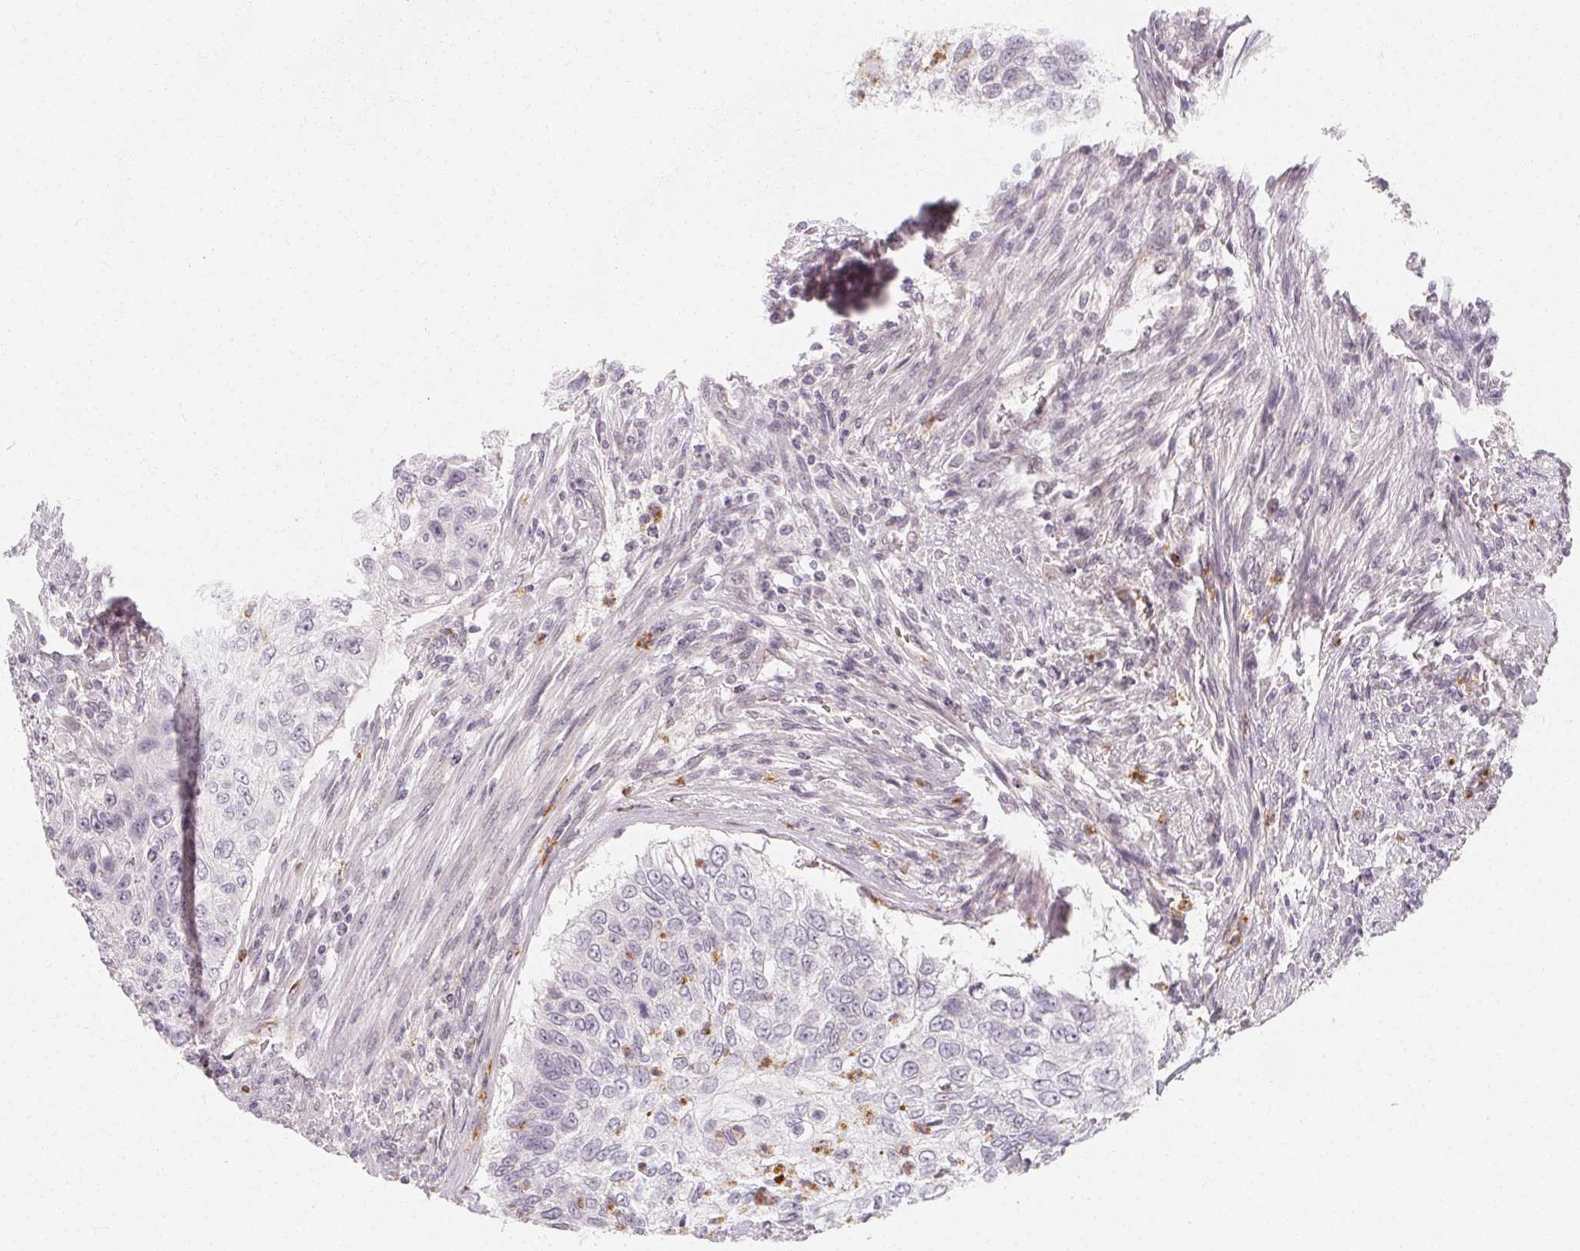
{"staining": {"intensity": "negative", "quantity": "none", "location": "none"}, "tissue": "urothelial cancer", "cell_type": "Tumor cells", "image_type": "cancer", "snomed": [{"axis": "morphology", "description": "Urothelial carcinoma, High grade"}, {"axis": "topography", "description": "Urinary bladder"}], "caption": "The IHC image has no significant expression in tumor cells of urothelial carcinoma (high-grade) tissue.", "gene": "CLCNKB", "patient": {"sex": "female", "age": 60}}